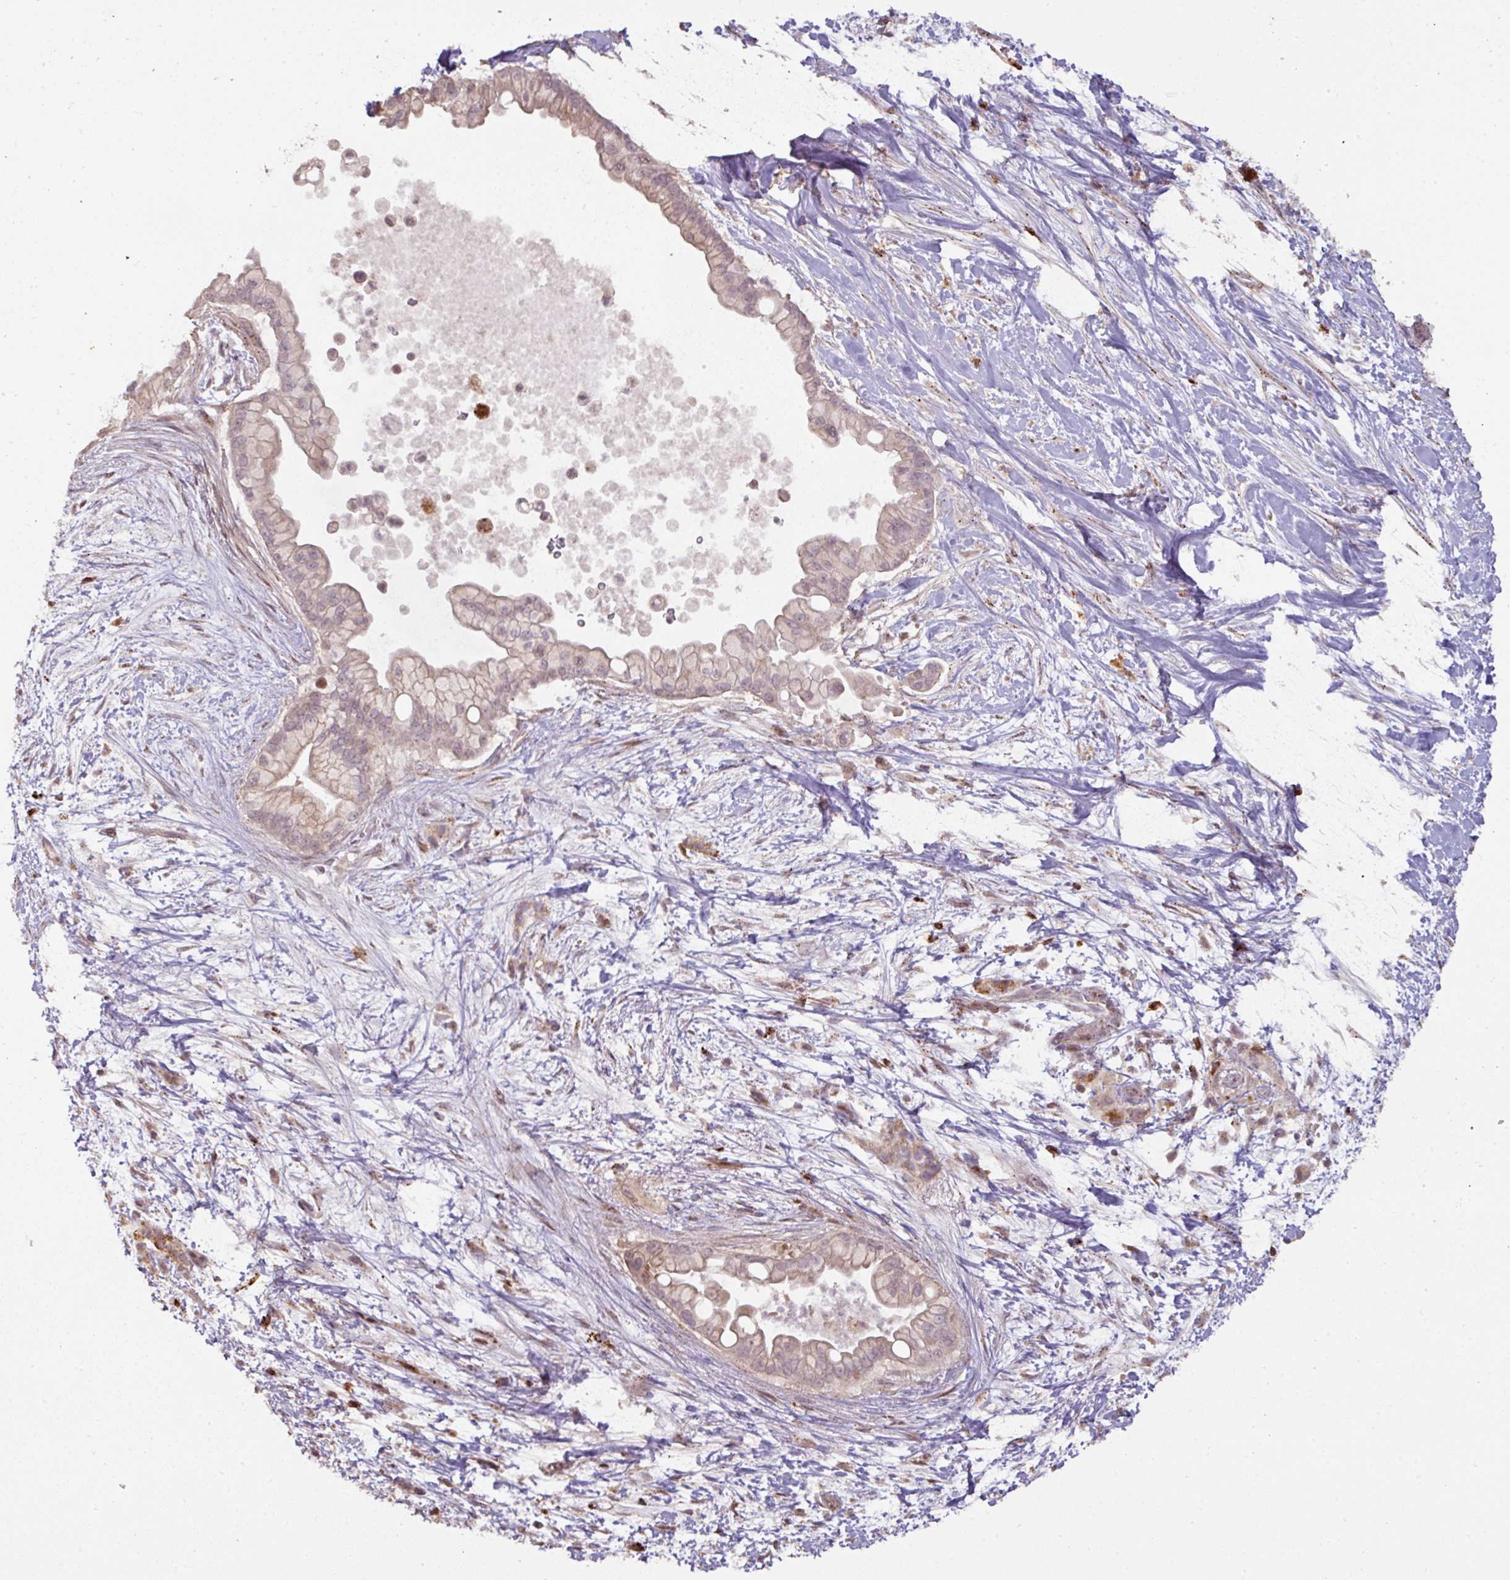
{"staining": {"intensity": "weak", "quantity": "25%-75%", "location": "cytoplasmic/membranous"}, "tissue": "pancreatic cancer", "cell_type": "Tumor cells", "image_type": "cancer", "snomed": [{"axis": "morphology", "description": "Adenocarcinoma, NOS"}, {"axis": "topography", "description": "Pancreas"}], "caption": "Immunohistochemistry (IHC) micrograph of human adenocarcinoma (pancreatic) stained for a protein (brown), which exhibits low levels of weak cytoplasmic/membranous positivity in approximately 25%-75% of tumor cells.", "gene": "CXCR5", "patient": {"sex": "female", "age": 69}}